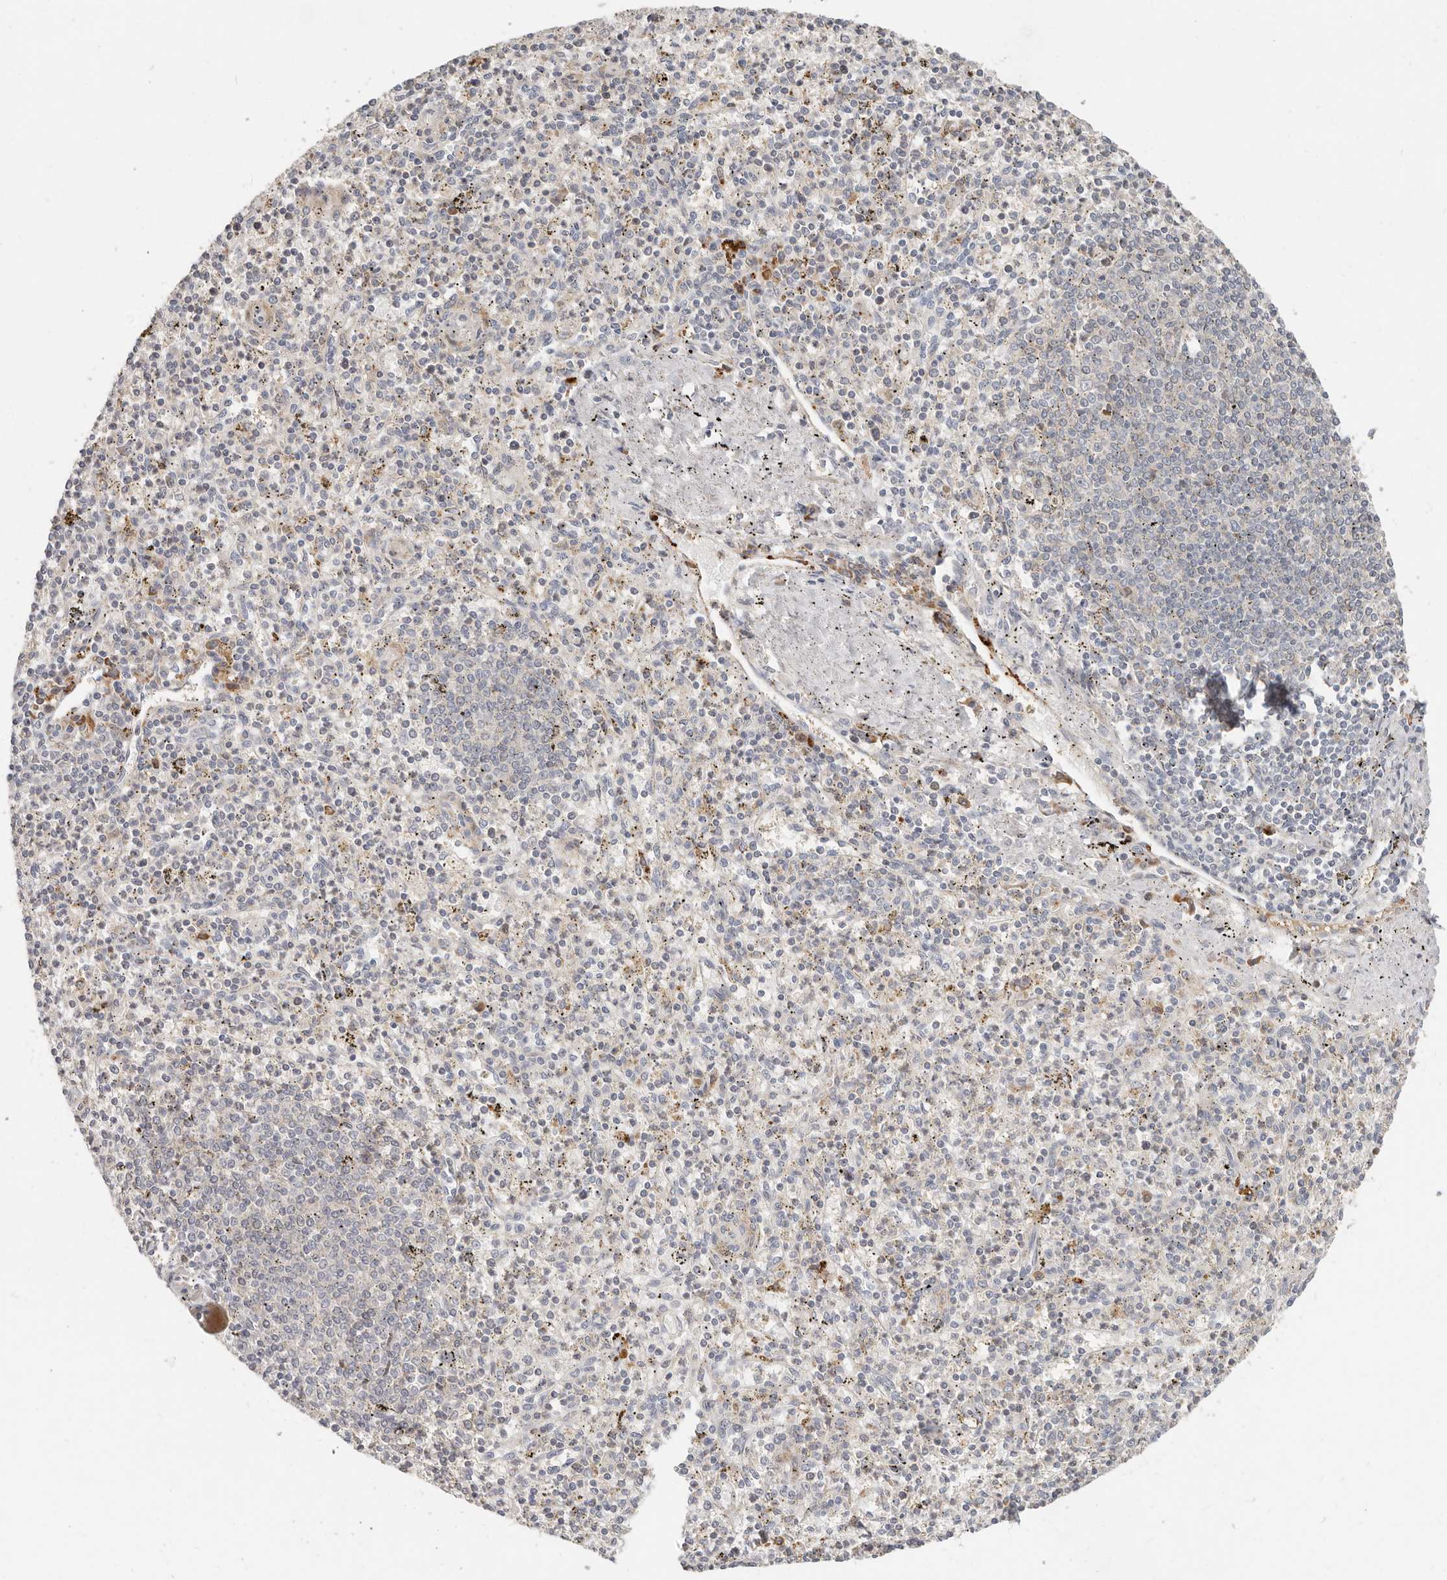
{"staining": {"intensity": "moderate", "quantity": "<25%", "location": "cytoplasmic/membranous"}, "tissue": "spleen", "cell_type": "Cells in red pulp", "image_type": "normal", "snomed": [{"axis": "morphology", "description": "Normal tissue, NOS"}, {"axis": "topography", "description": "Spleen"}], "caption": "This photomicrograph demonstrates immunohistochemistry (IHC) staining of benign spleen, with low moderate cytoplasmic/membranous staining in about <25% of cells in red pulp.", "gene": "MTFR2", "patient": {"sex": "male", "age": 72}}